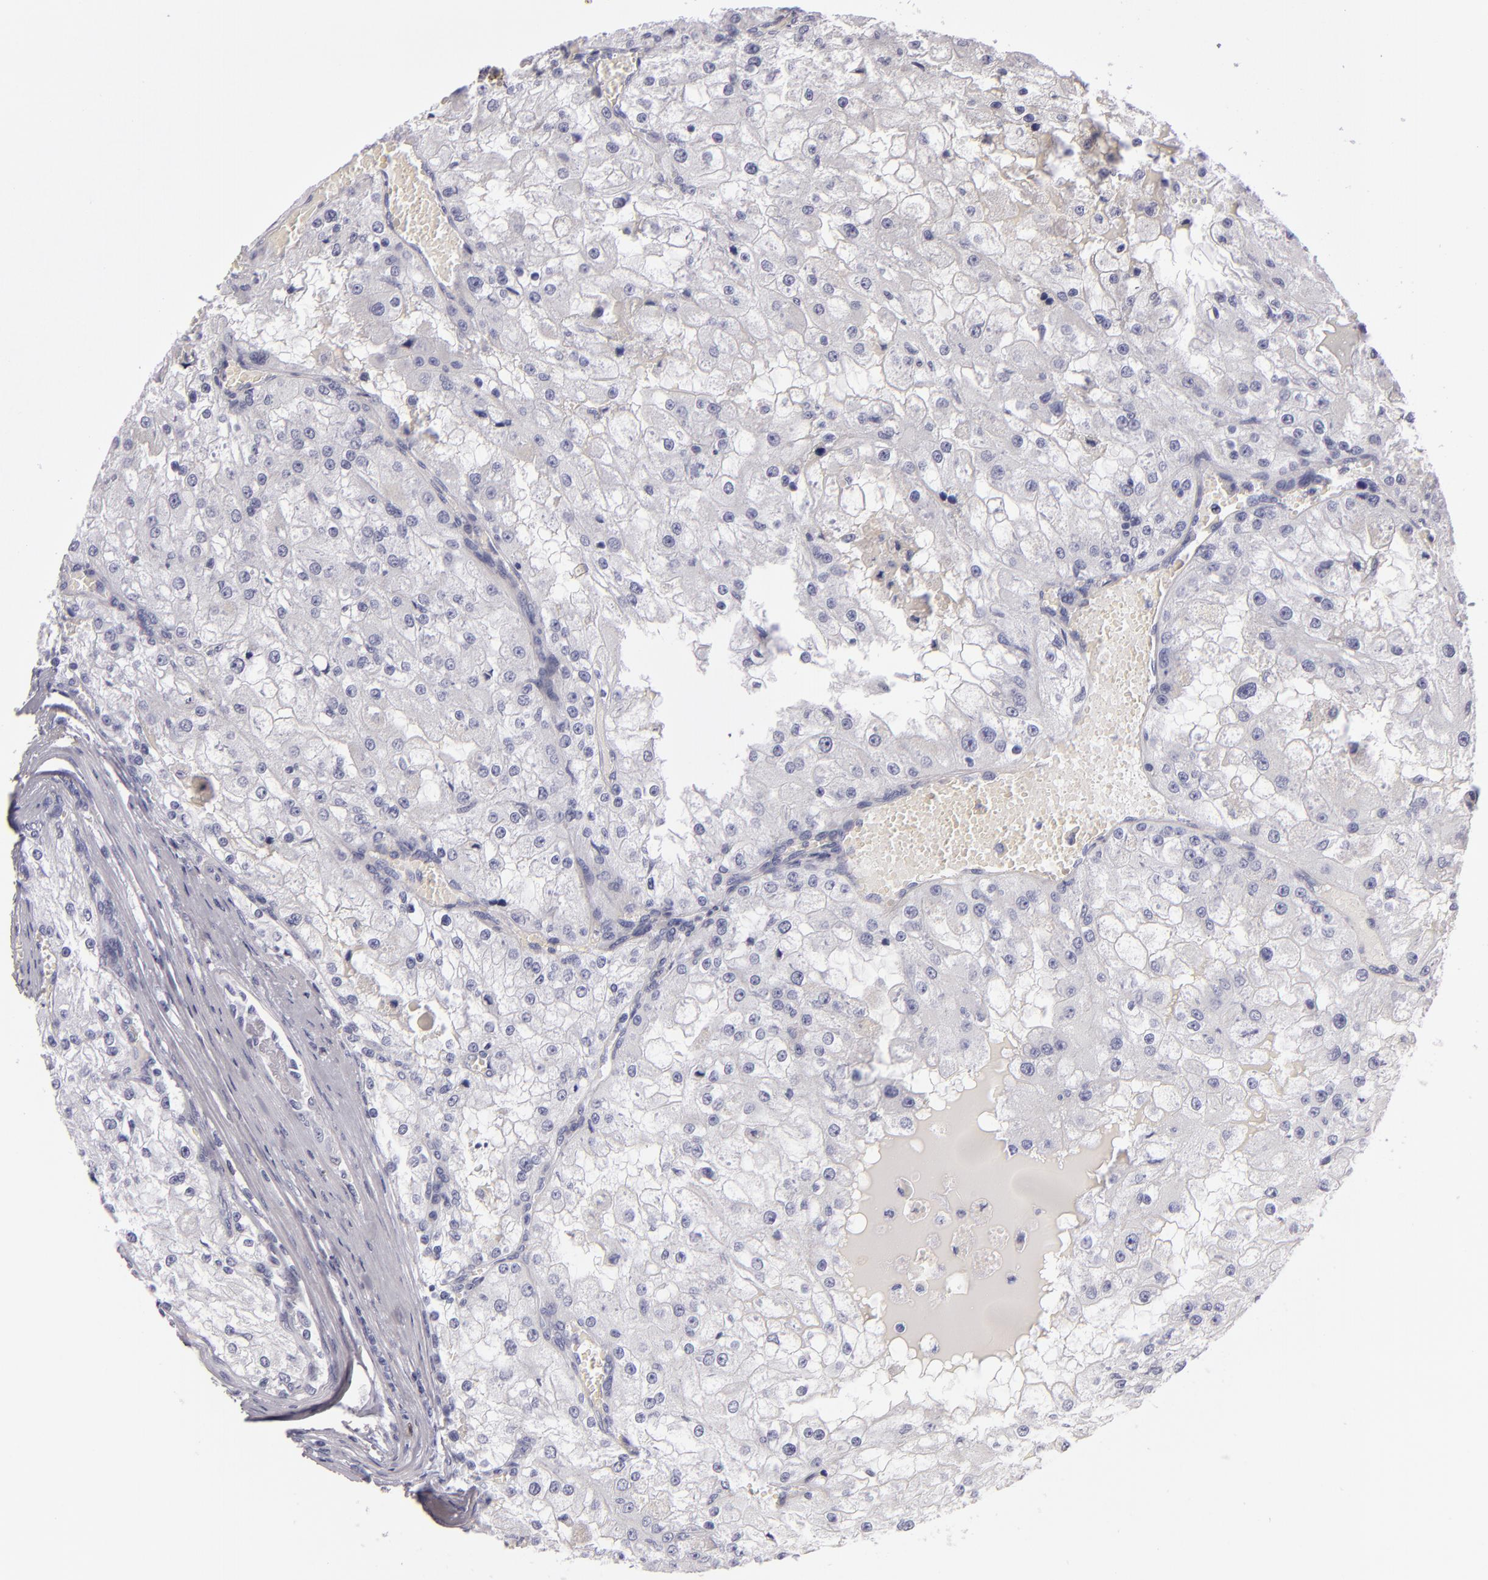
{"staining": {"intensity": "negative", "quantity": "none", "location": "none"}, "tissue": "renal cancer", "cell_type": "Tumor cells", "image_type": "cancer", "snomed": [{"axis": "morphology", "description": "Adenocarcinoma, NOS"}, {"axis": "topography", "description": "Kidney"}], "caption": "Tumor cells are negative for protein expression in human renal cancer. (DAB (3,3'-diaminobenzidine) IHC, high magnification).", "gene": "F13A1", "patient": {"sex": "female", "age": 74}}